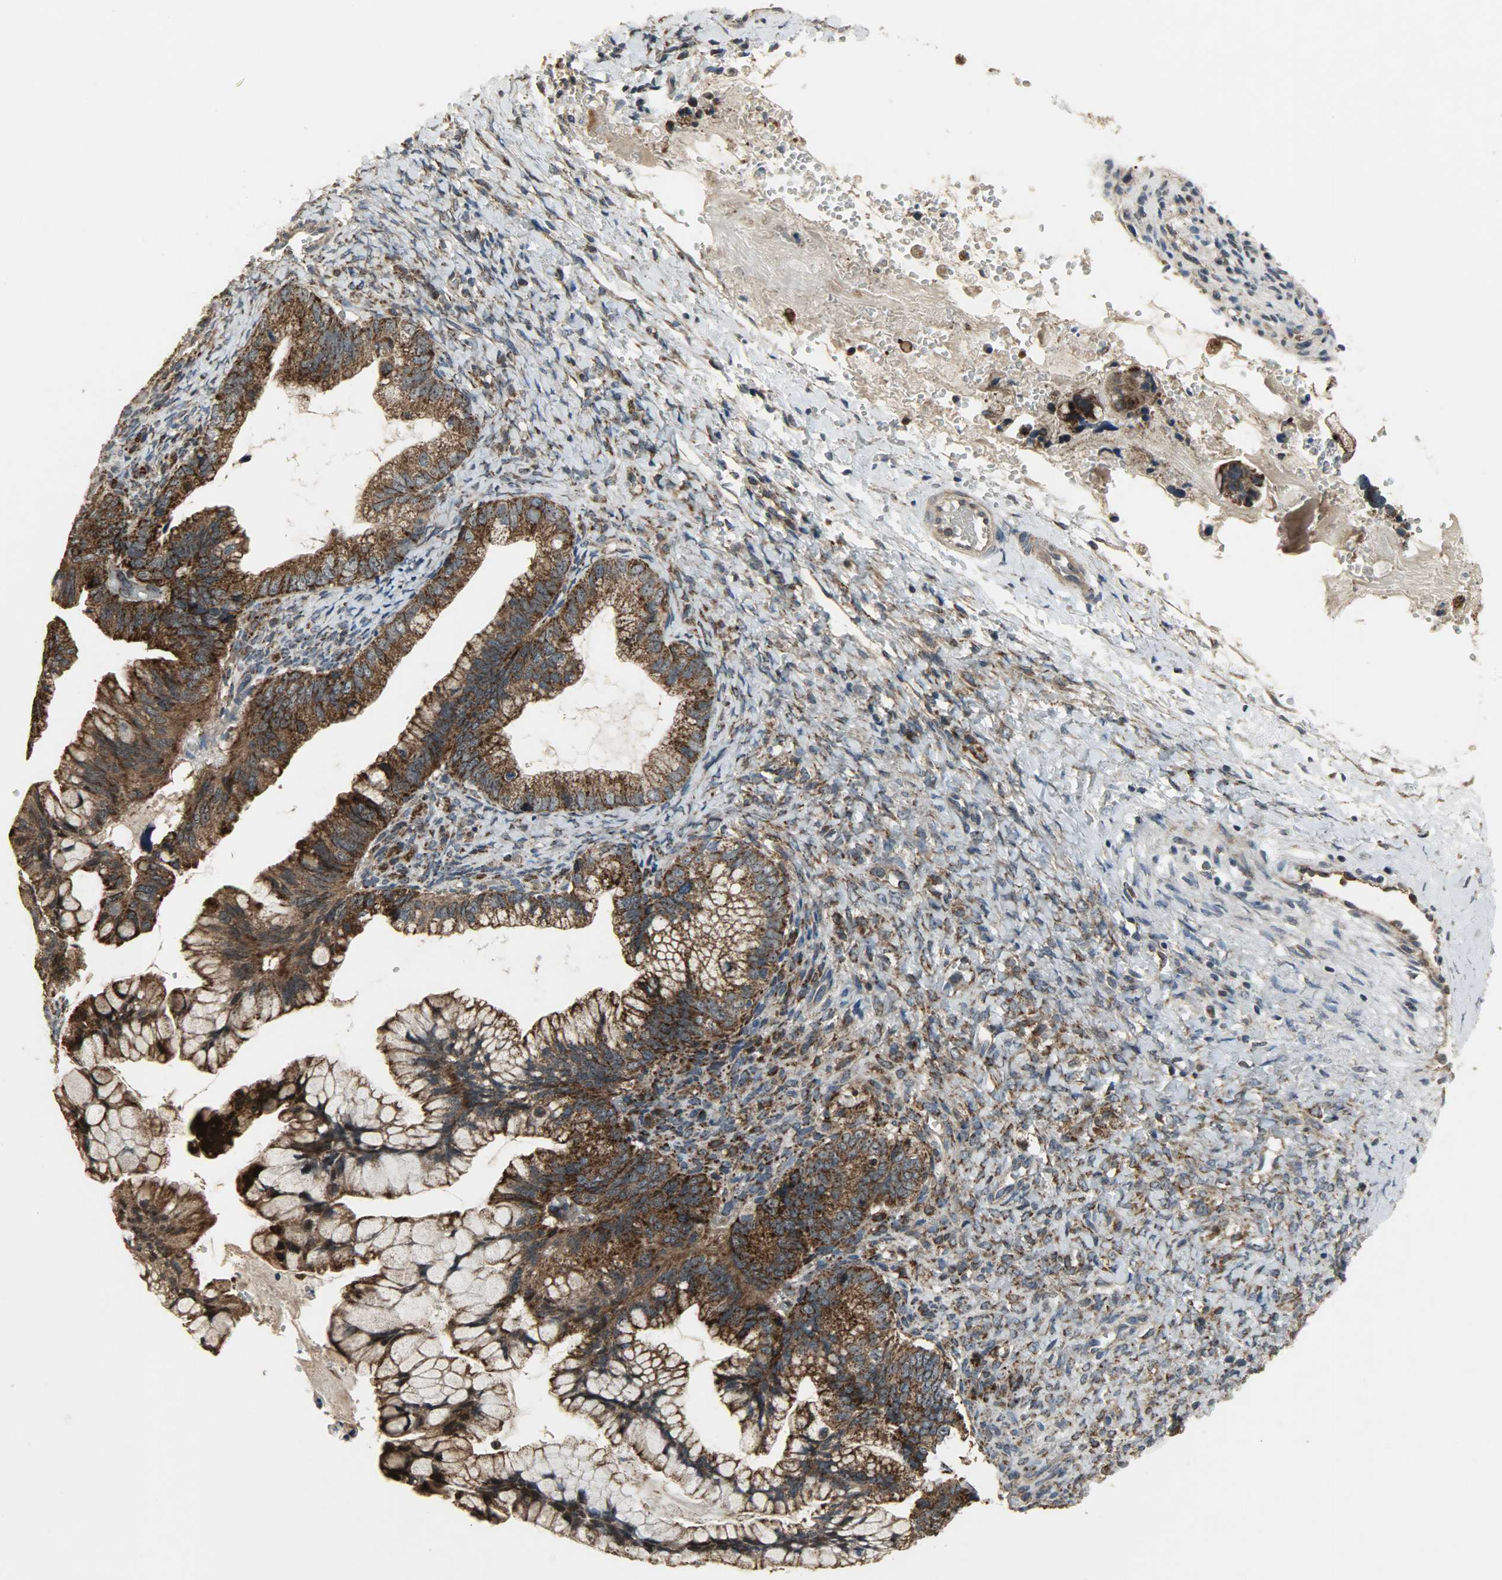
{"staining": {"intensity": "strong", "quantity": ">75%", "location": "cytoplasmic/membranous"}, "tissue": "ovarian cancer", "cell_type": "Tumor cells", "image_type": "cancer", "snomed": [{"axis": "morphology", "description": "Cystadenocarcinoma, mucinous, NOS"}, {"axis": "topography", "description": "Ovary"}], "caption": "Strong cytoplasmic/membranous protein expression is appreciated in approximately >75% of tumor cells in ovarian cancer.", "gene": "AMT", "patient": {"sex": "female", "age": 36}}